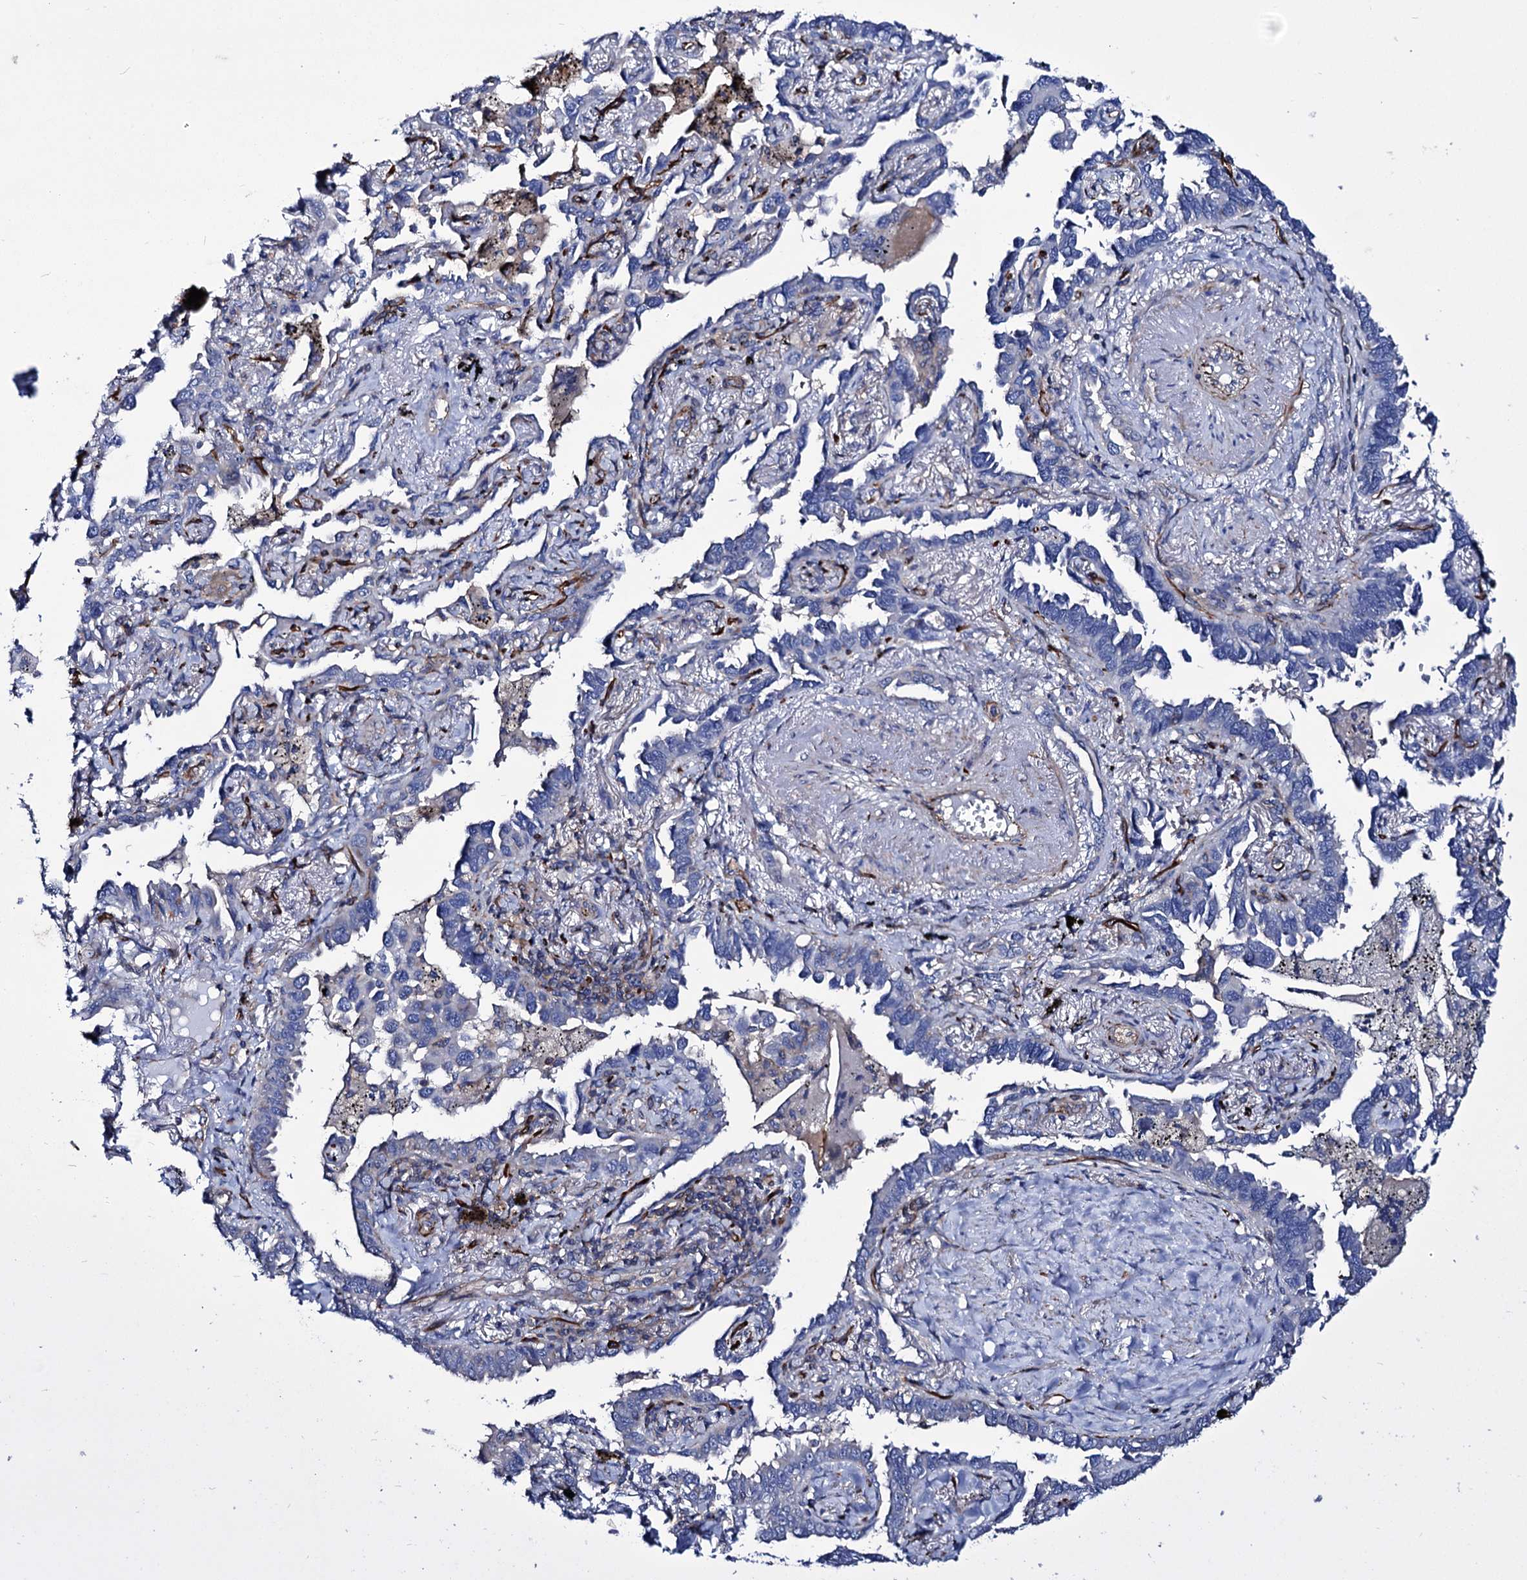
{"staining": {"intensity": "negative", "quantity": "none", "location": "none"}, "tissue": "lung cancer", "cell_type": "Tumor cells", "image_type": "cancer", "snomed": [{"axis": "morphology", "description": "Adenocarcinoma, NOS"}, {"axis": "topography", "description": "Lung"}], "caption": "This is an IHC photomicrograph of lung cancer (adenocarcinoma). There is no staining in tumor cells.", "gene": "AXL", "patient": {"sex": "male", "age": 67}}